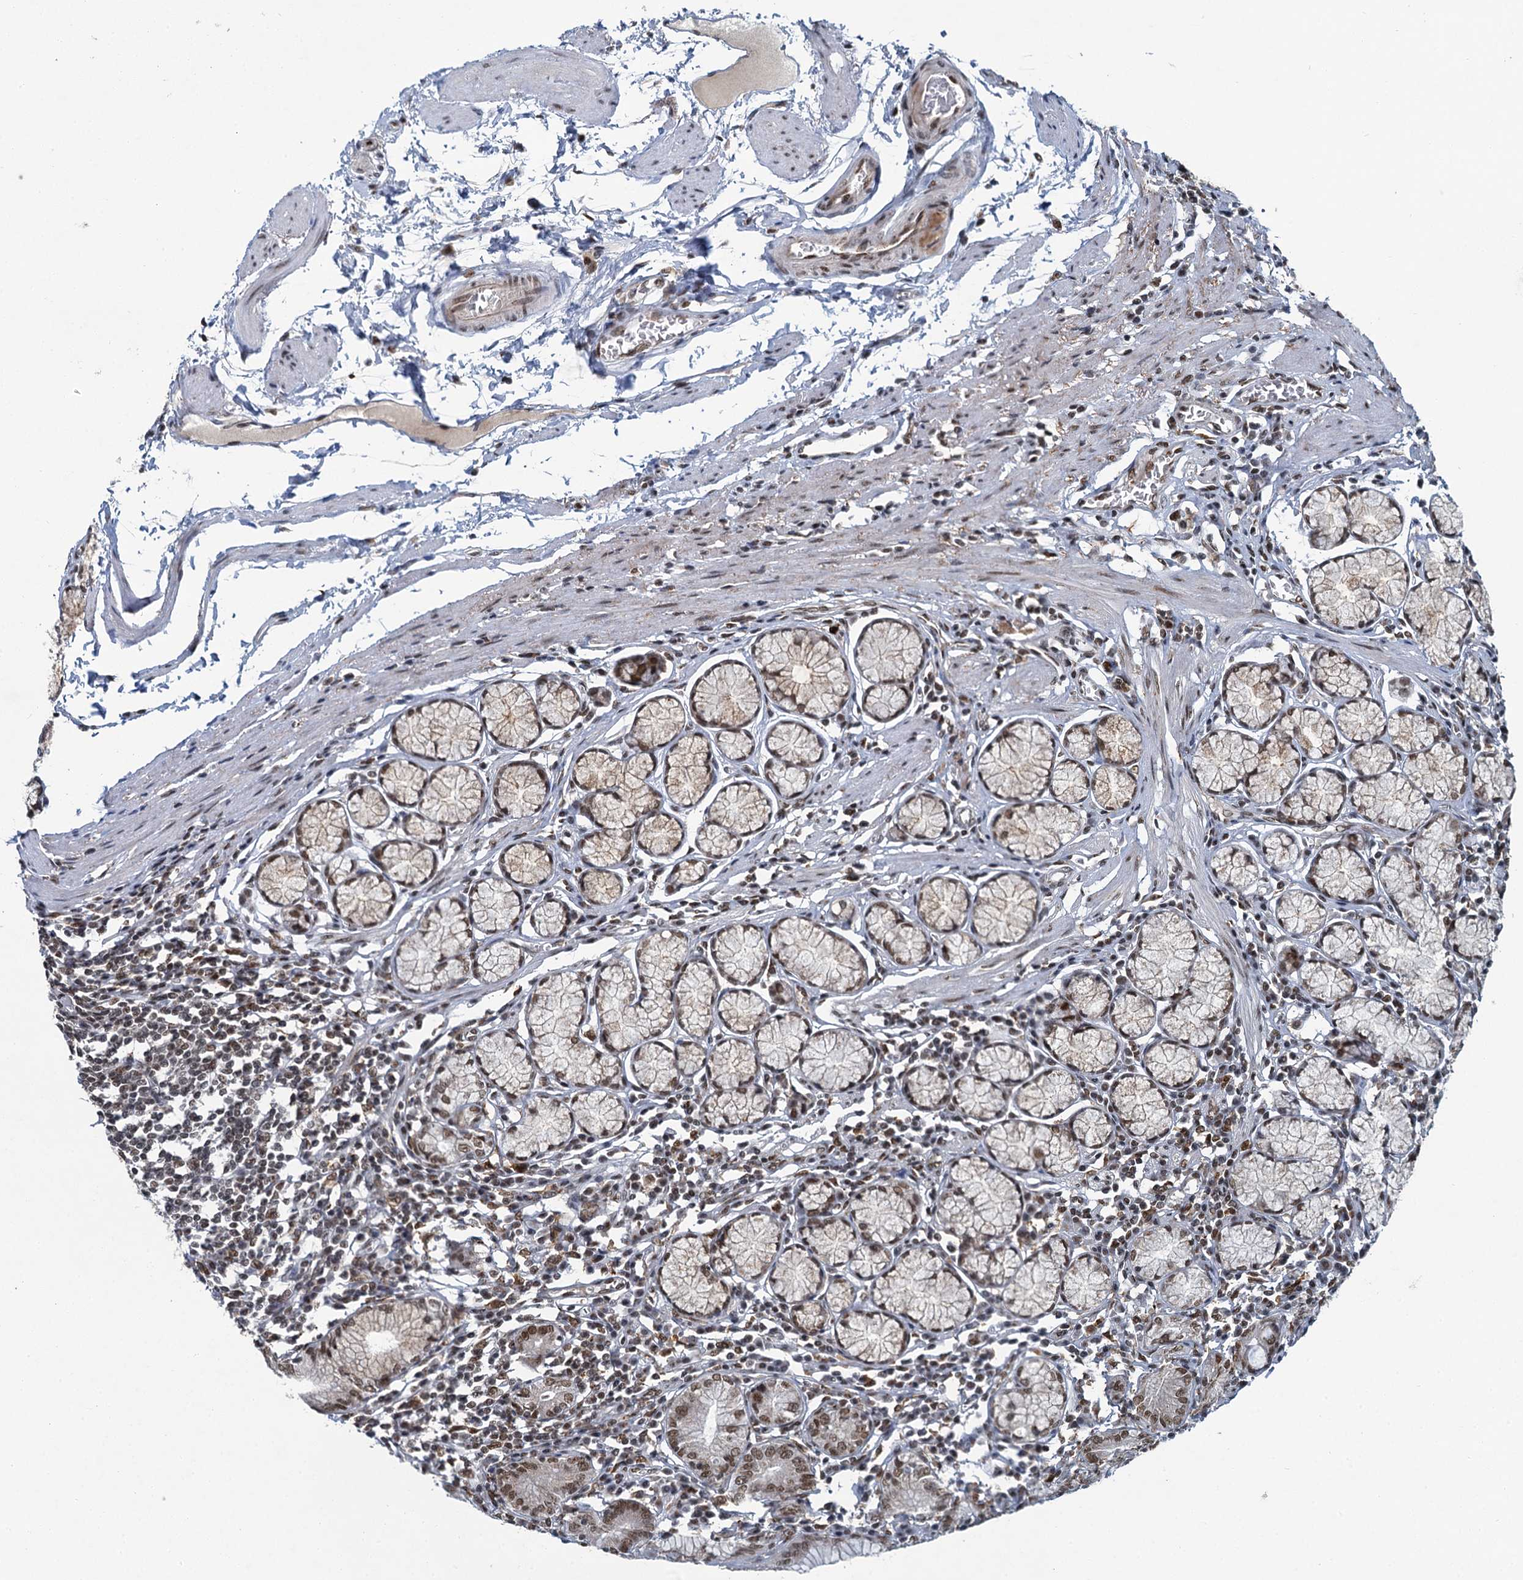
{"staining": {"intensity": "moderate", "quantity": ">75%", "location": "nuclear"}, "tissue": "stomach", "cell_type": "Glandular cells", "image_type": "normal", "snomed": [{"axis": "morphology", "description": "Normal tissue, NOS"}, {"axis": "topography", "description": "Stomach"}], "caption": "Protein expression analysis of benign stomach displays moderate nuclear staining in approximately >75% of glandular cells.", "gene": "PPHLN1", "patient": {"sex": "male", "age": 55}}